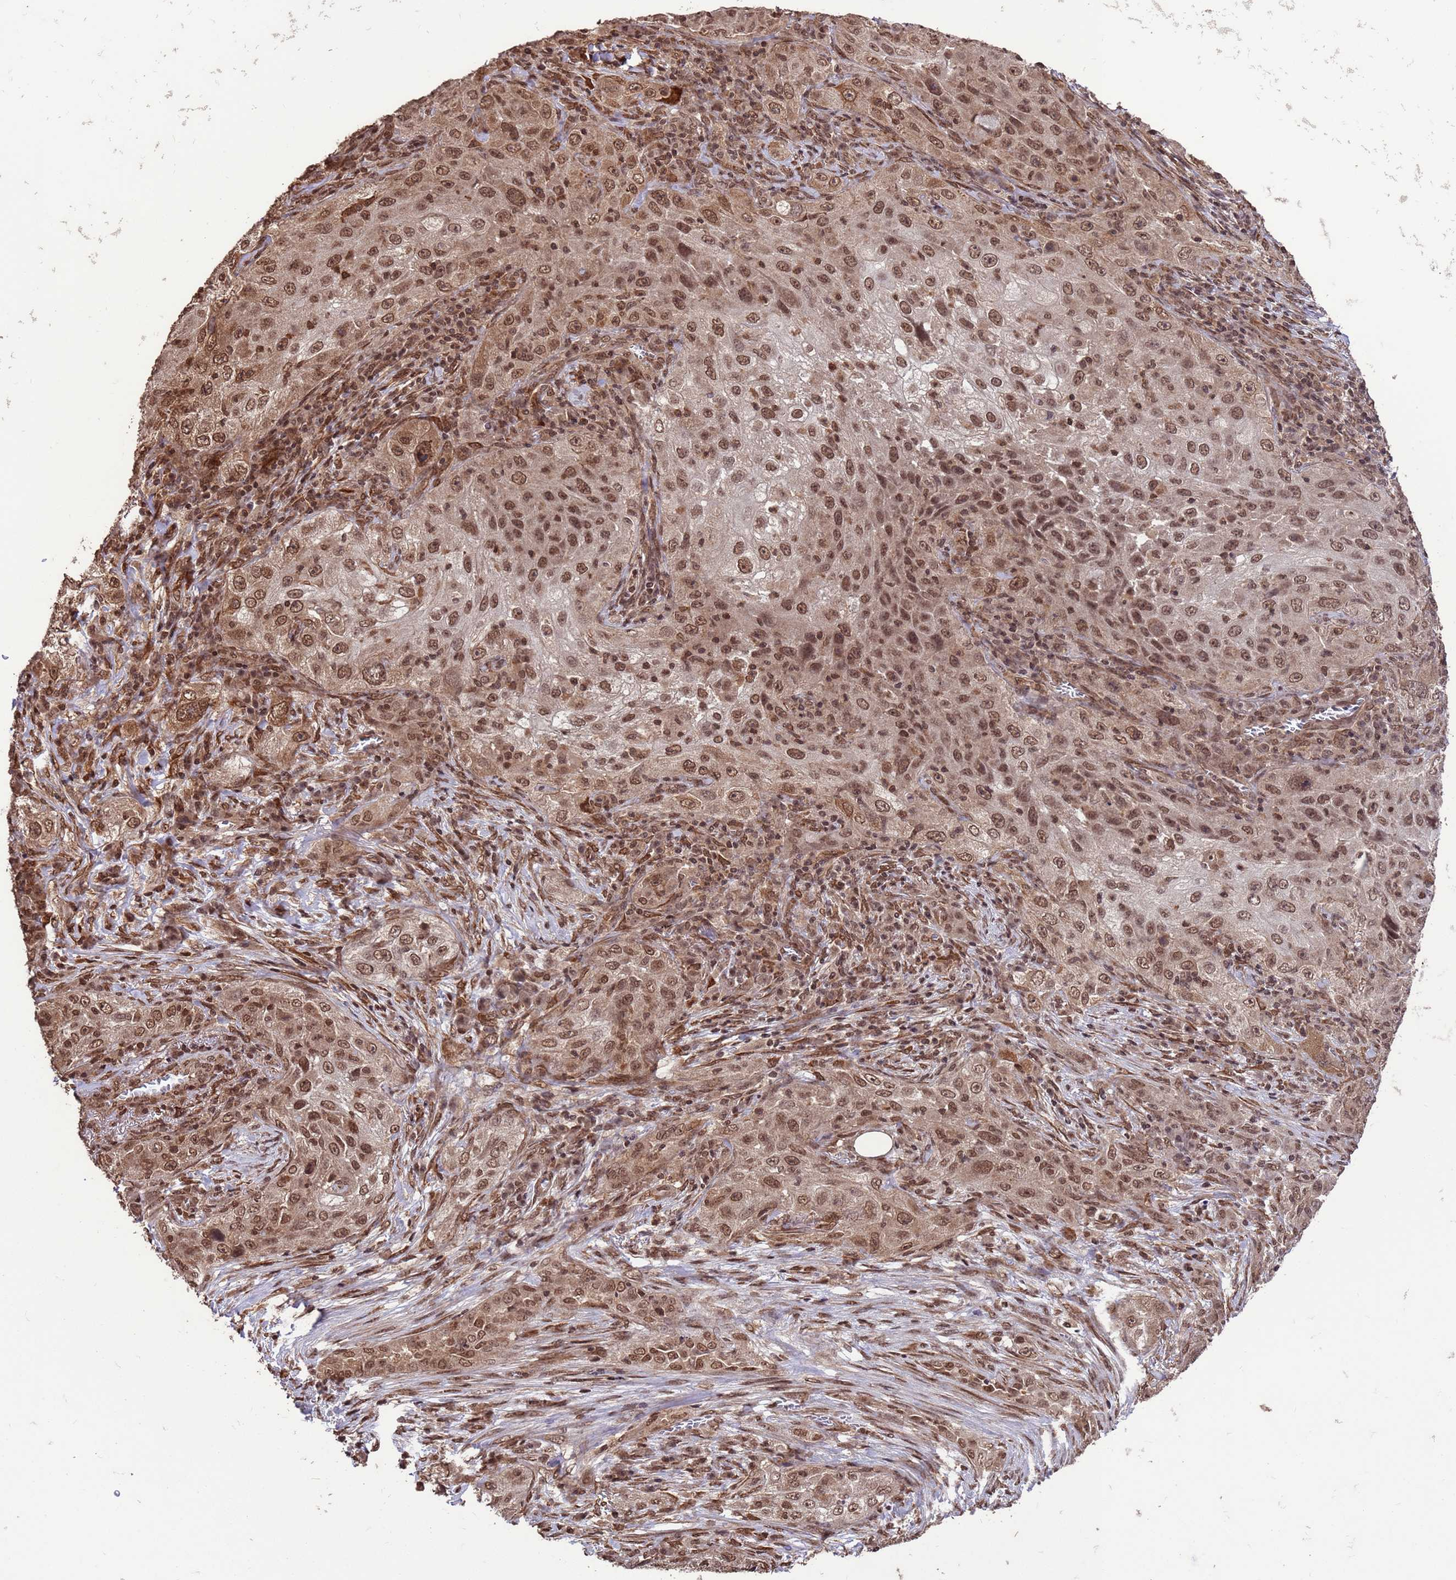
{"staining": {"intensity": "moderate", "quantity": ">75%", "location": "nuclear"}, "tissue": "lung cancer", "cell_type": "Tumor cells", "image_type": "cancer", "snomed": [{"axis": "morphology", "description": "Squamous cell carcinoma, NOS"}, {"axis": "topography", "description": "Lung"}], "caption": "Moderate nuclear positivity is seen in about >75% of tumor cells in lung cancer (squamous cell carcinoma). Nuclei are stained in blue.", "gene": "VSTM4", "patient": {"sex": "female", "age": 69}}